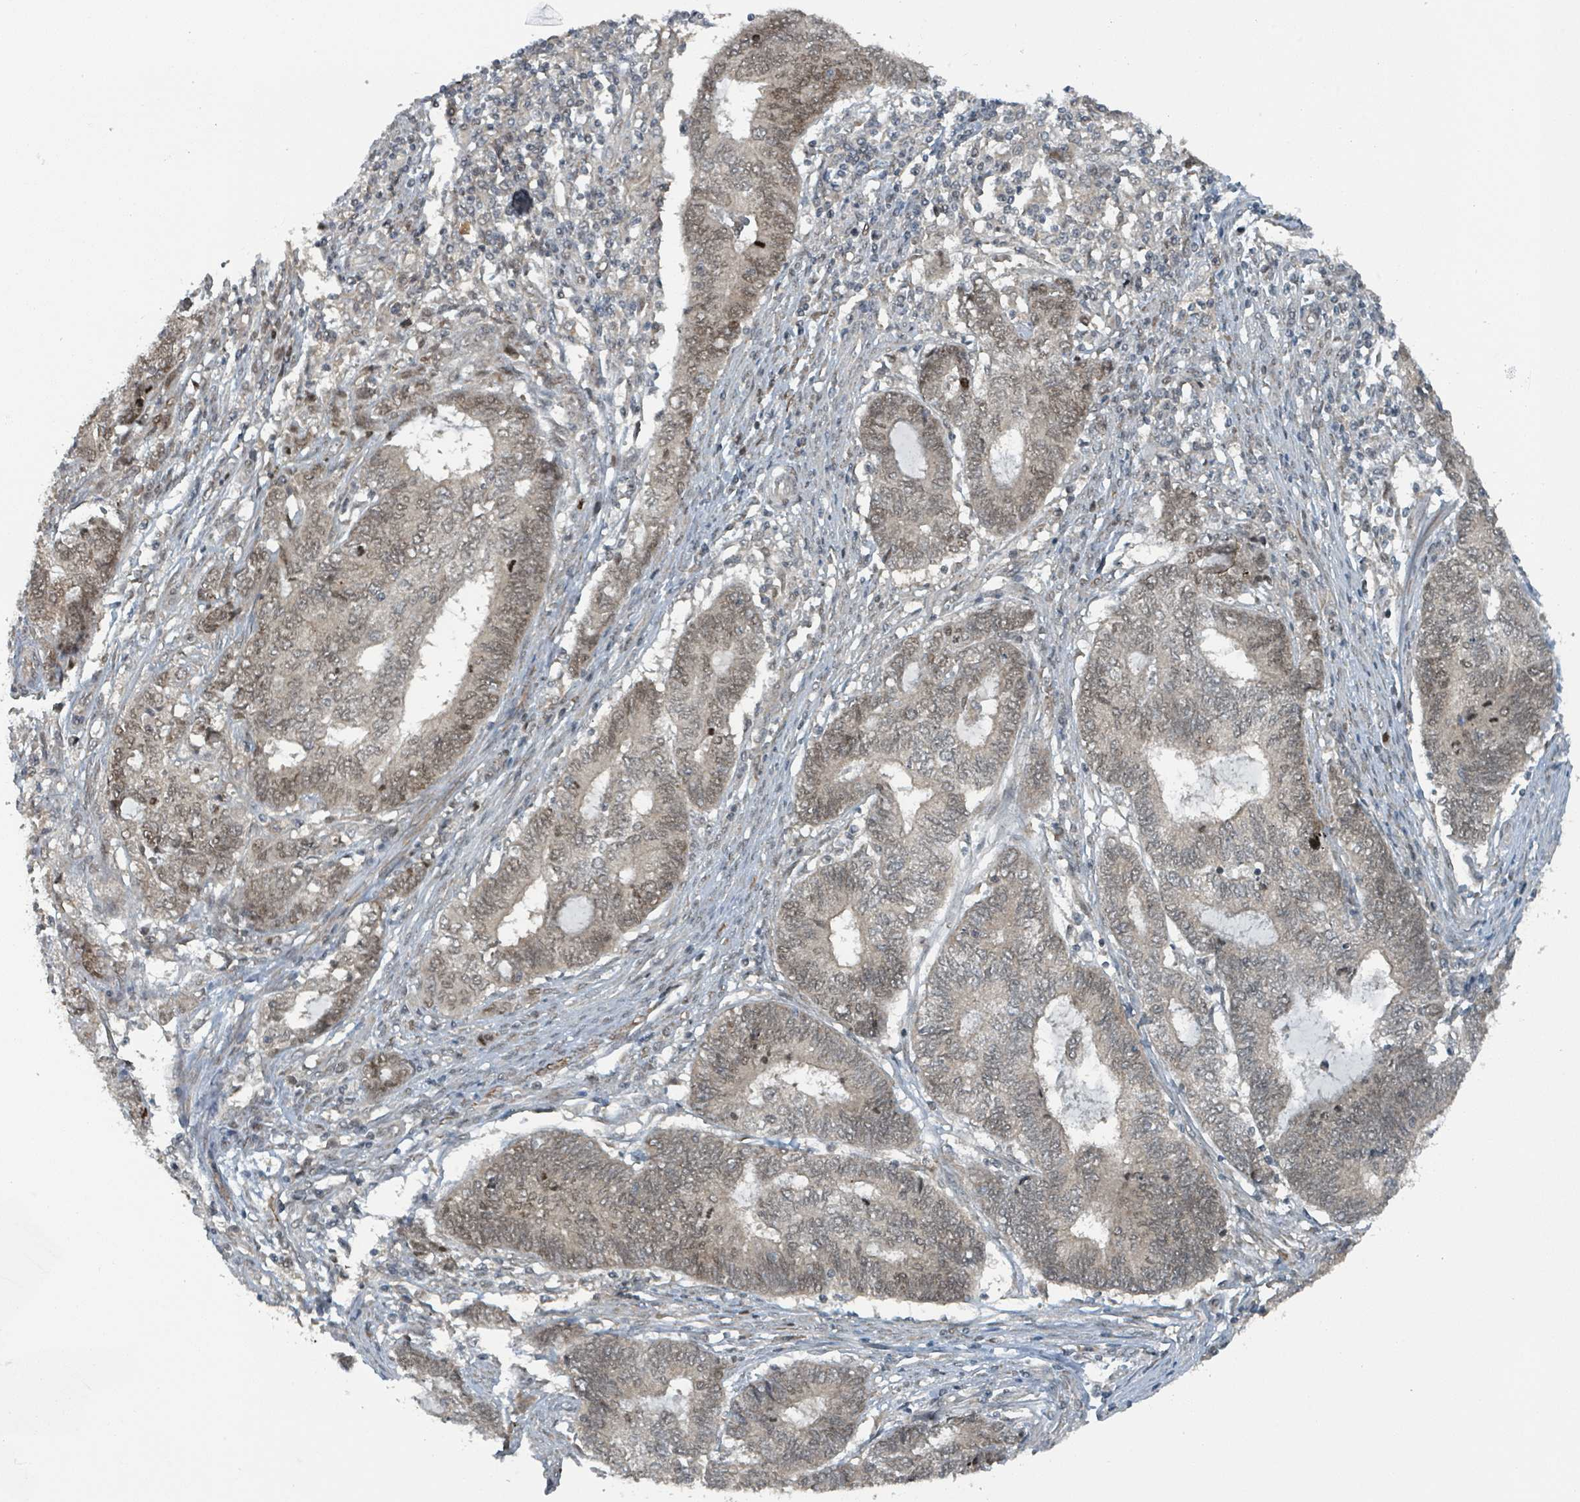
{"staining": {"intensity": "weak", "quantity": "25%-75%", "location": "cytoplasmic/membranous"}, "tissue": "endometrial cancer", "cell_type": "Tumor cells", "image_type": "cancer", "snomed": [{"axis": "morphology", "description": "Adenocarcinoma, NOS"}, {"axis": "topography", "description": "Uterus"}, {"axis": "topography", "description": "Endometrium"}], "caption": "Protein staining reveals weak cytoplasmic/membranous staining in approximately 25%-75% of tumor cells in endometrial cancer (adenocarcinoma).", "gene": "PHIP", "patient": {"sex": "female", "age": 70}}